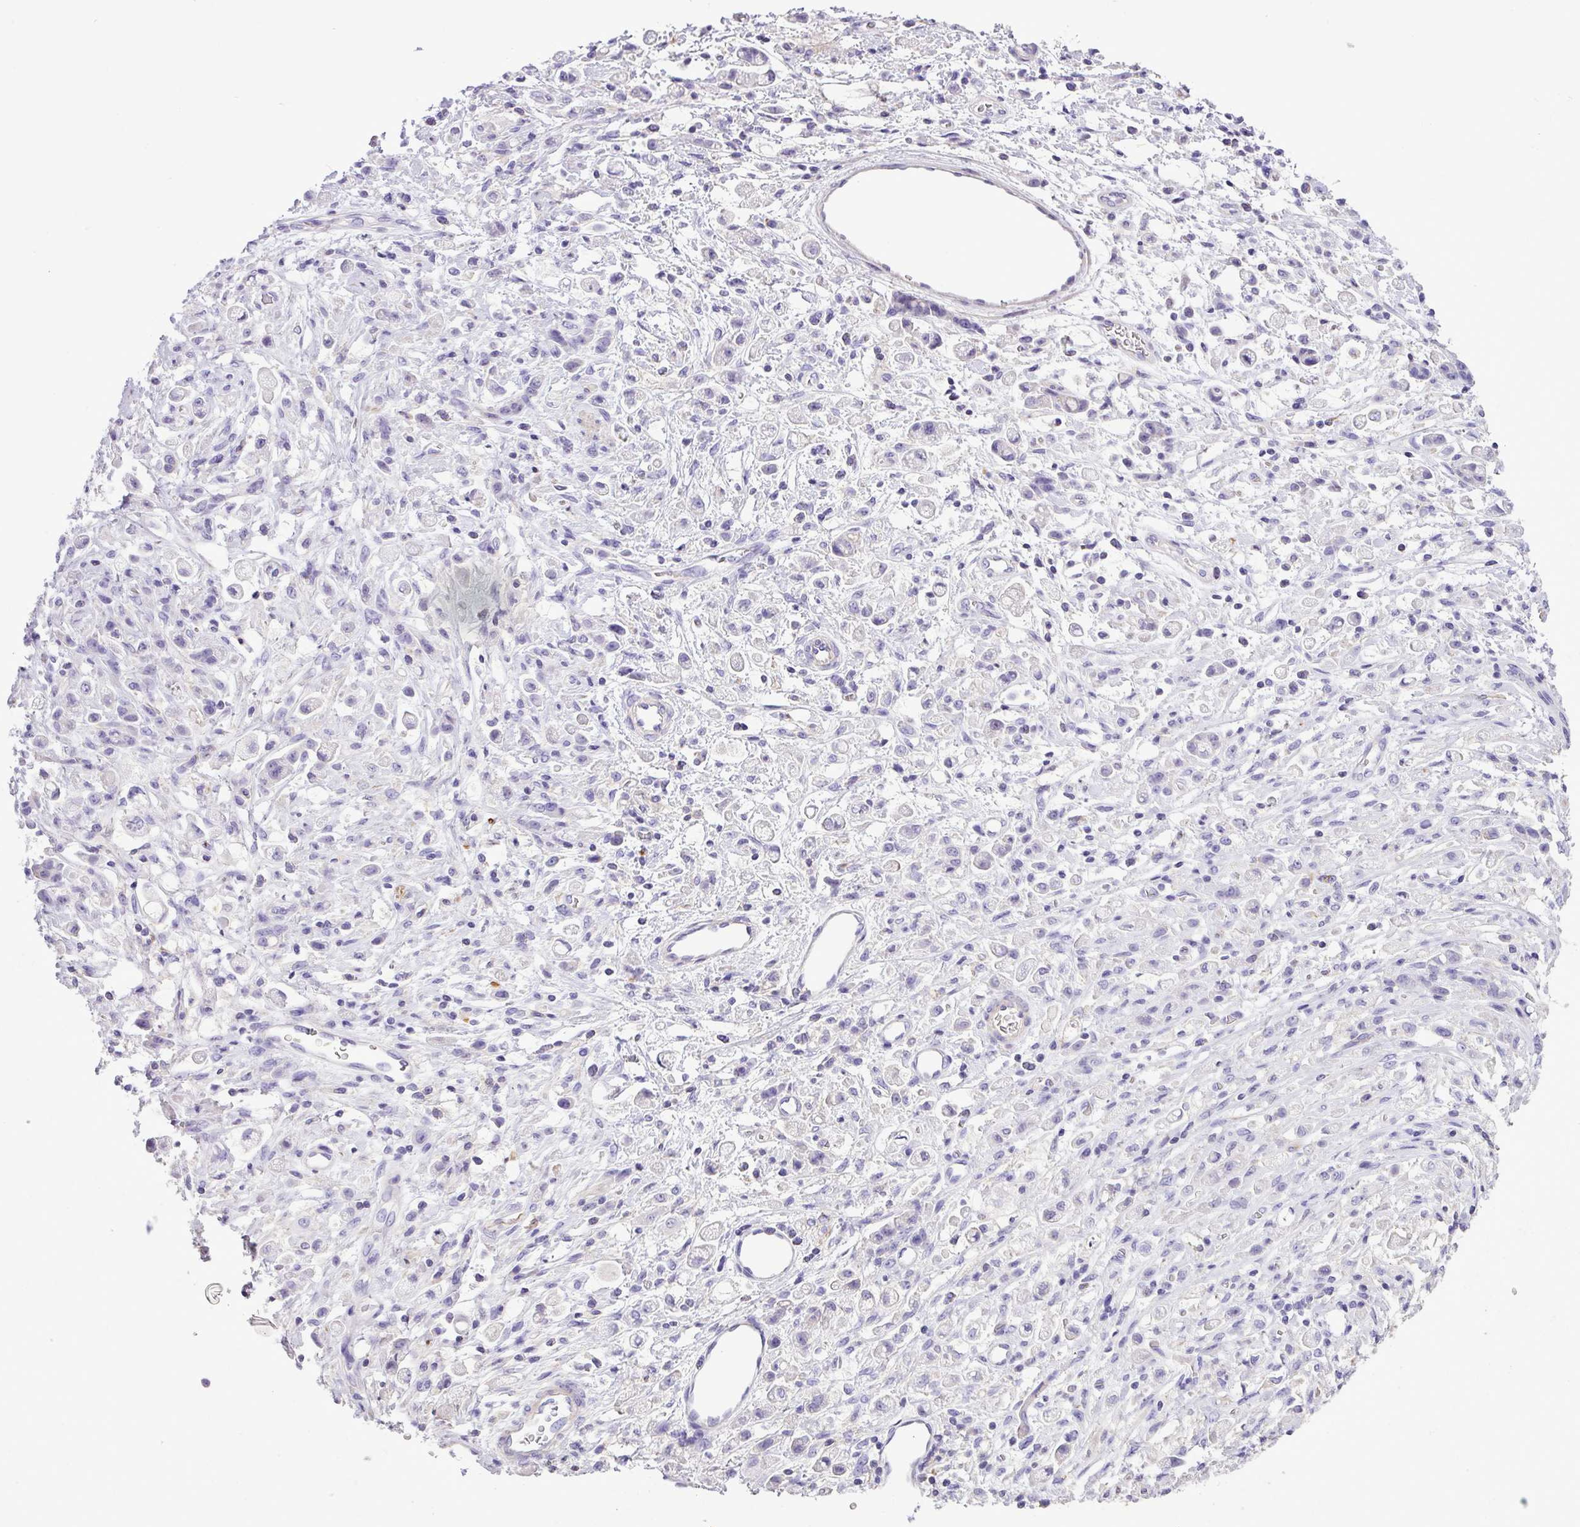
{"staining": {"intensity": "negative", "quantity": "none", "location": "none"}, "tissue": "stomach cancer", "cell_type": "Tumor cells", "image_type": "cancer", "snomed": [{"axis": "morphology", "description": "Adenocarcinoma, NOS"}, {"axis": "topography", "description": "Stomach"}], "caption": "Tumor cells show no significant protein positivity in stomach cancer.", "gene": "ZNF334", "patient": {"sex": "female", "age": 60}}